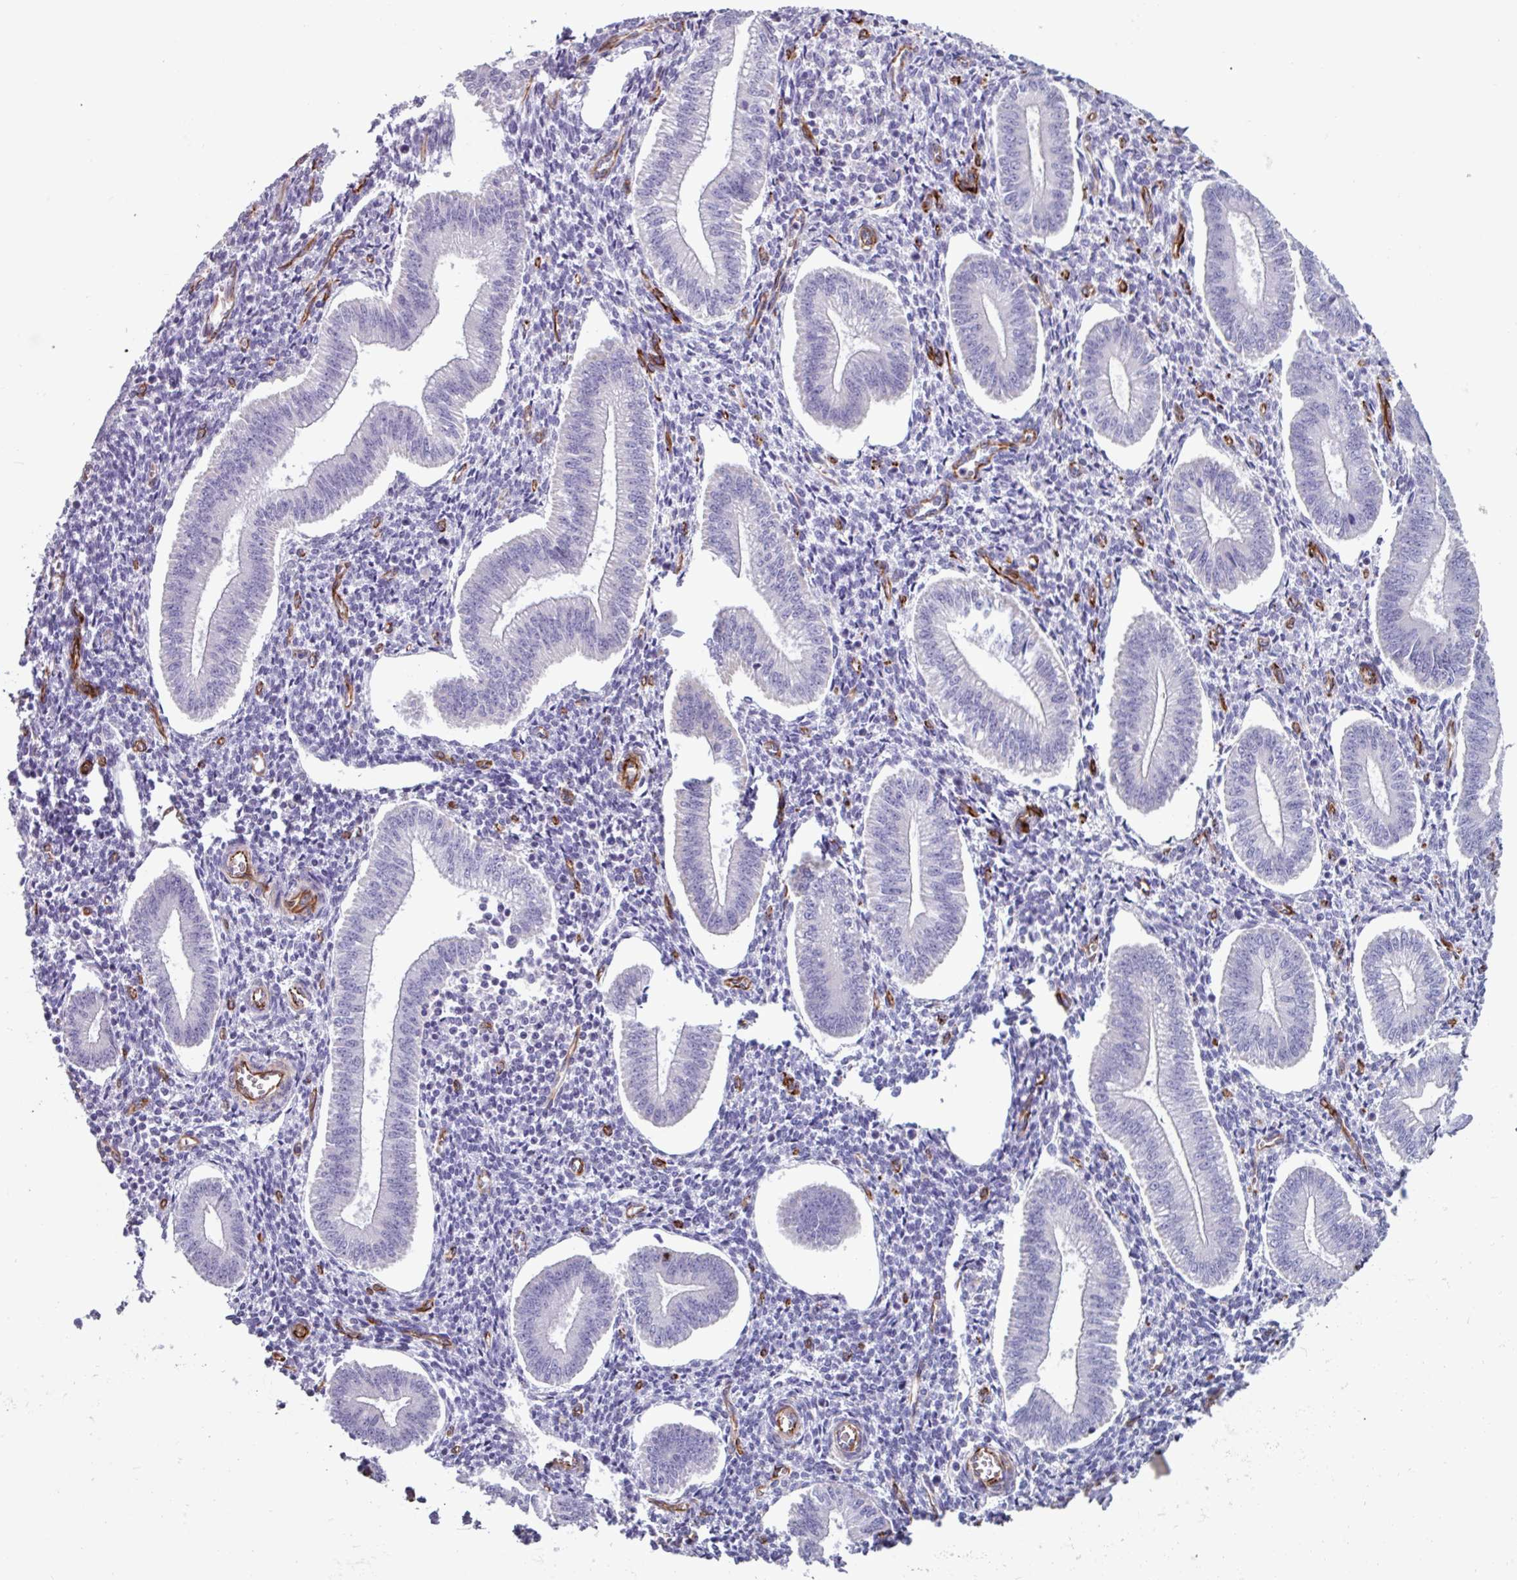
{"staining": {"intensity": "negative", "quantity": "none", "location": "none"}, "tissue": "endometrium", "cell_type": "Cells in endometrial stroma", "image_type": "normal", "snomed": [{"axis": "morphology", "description": "Normal tissue, NOS"}, {"axis": "topography", "description": "Endometrium"}], "caption": "This is an immunohistochemistry (IHC) micrograph of unremarkable human endometrium. There is no positivity in cells in endometrial stroma.", "gene": "BTD", "patient": {"sex": "female", "age": 34}}